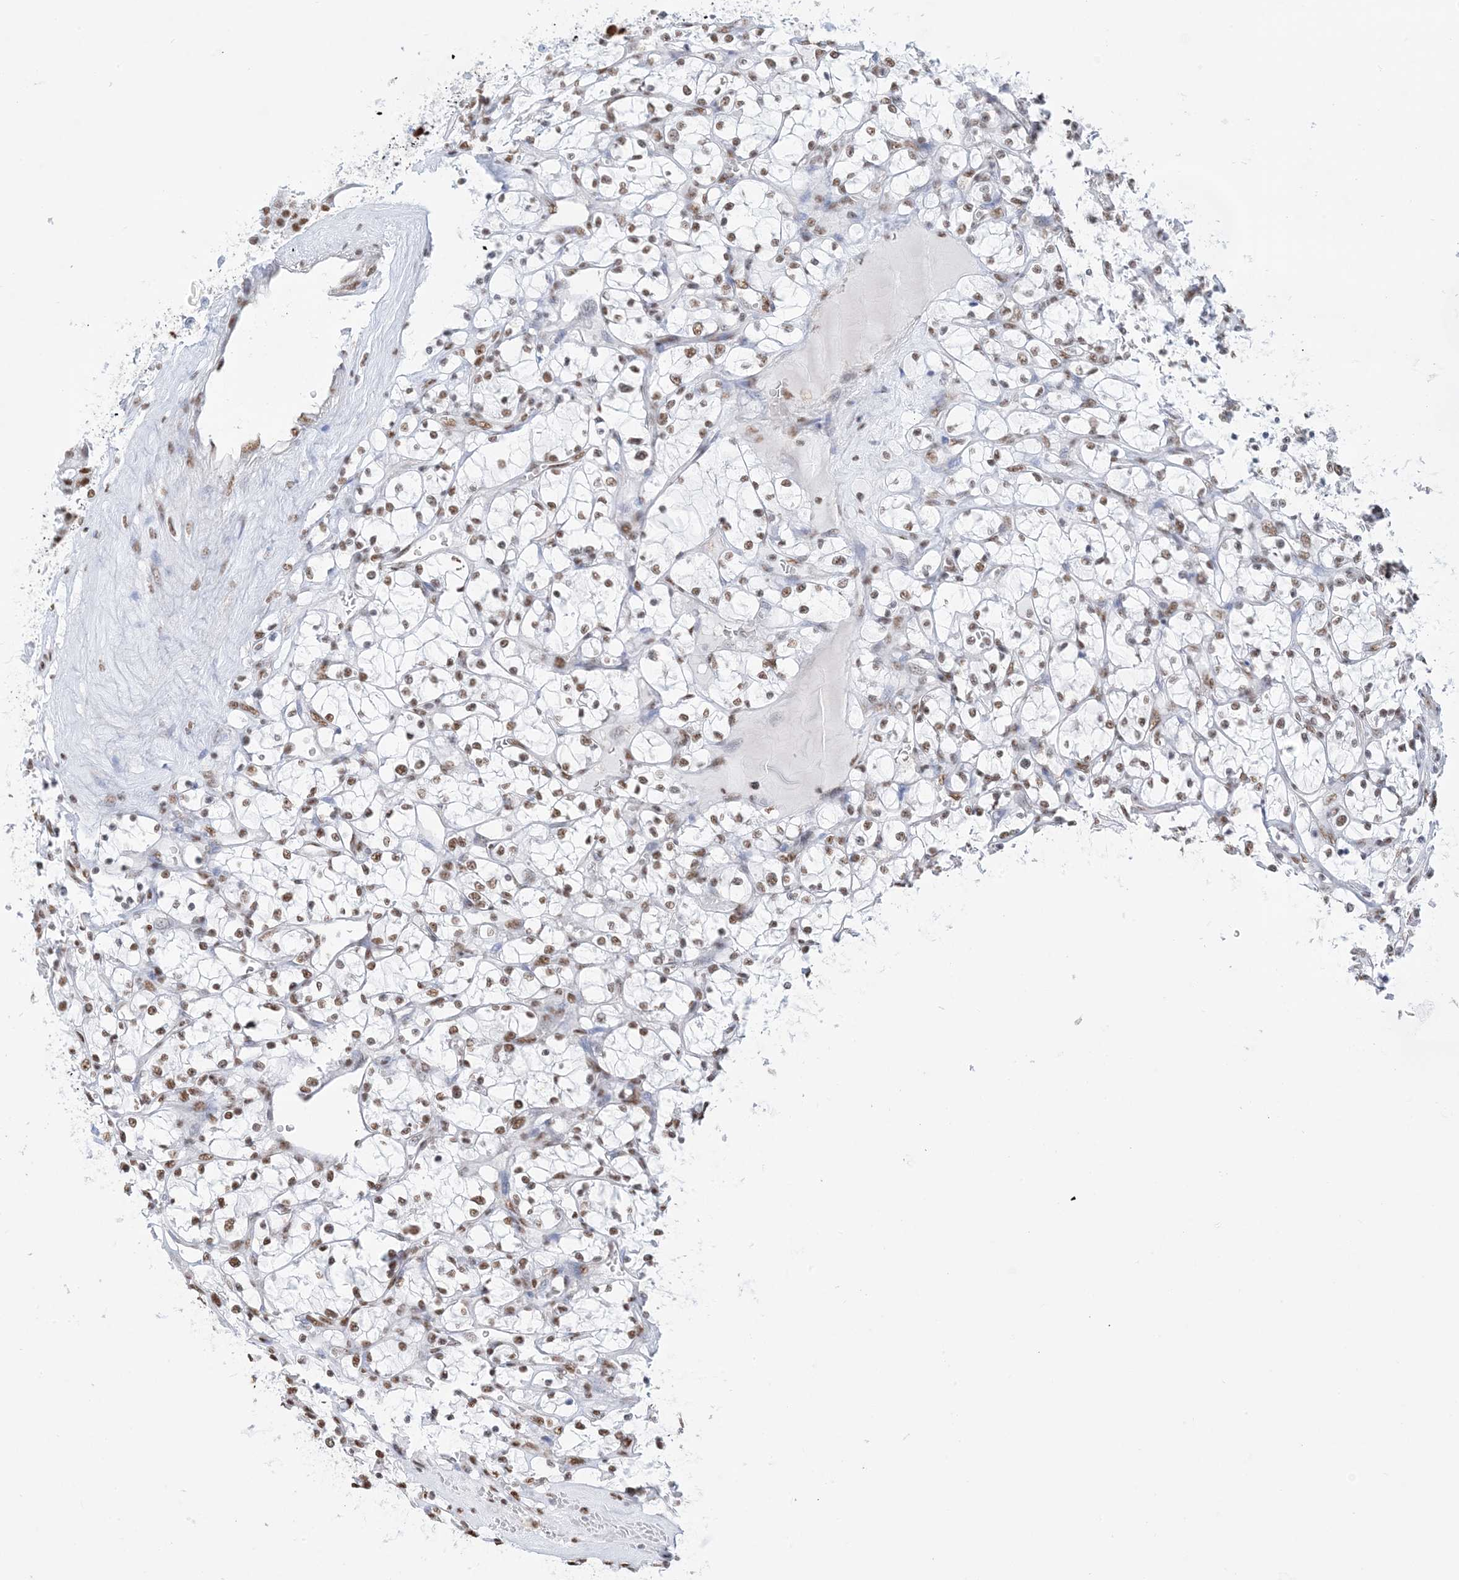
{"staining": {"intensity": "moderate", "quantity": ">75%", "location": "nuclear"}, "tissue": "renal cancer", "cell_type": "Tumor cells", "image_type": "cancer", "snomed": [{"axis": "morphology", "description": "Adenocarcinoma, NOS"}, {"axis": "topography", "description": "Kidney"}], "caption": "Protein staining of renal cancer (adenocarcinoma) tissue reveals moderate nuclear expression in approximately >75% of tumor cells. (Brightfield microscopy of DAB IHC at high magnification).", "gene": "ZNF792", "patient": {"sex": "female", "age": 69}}